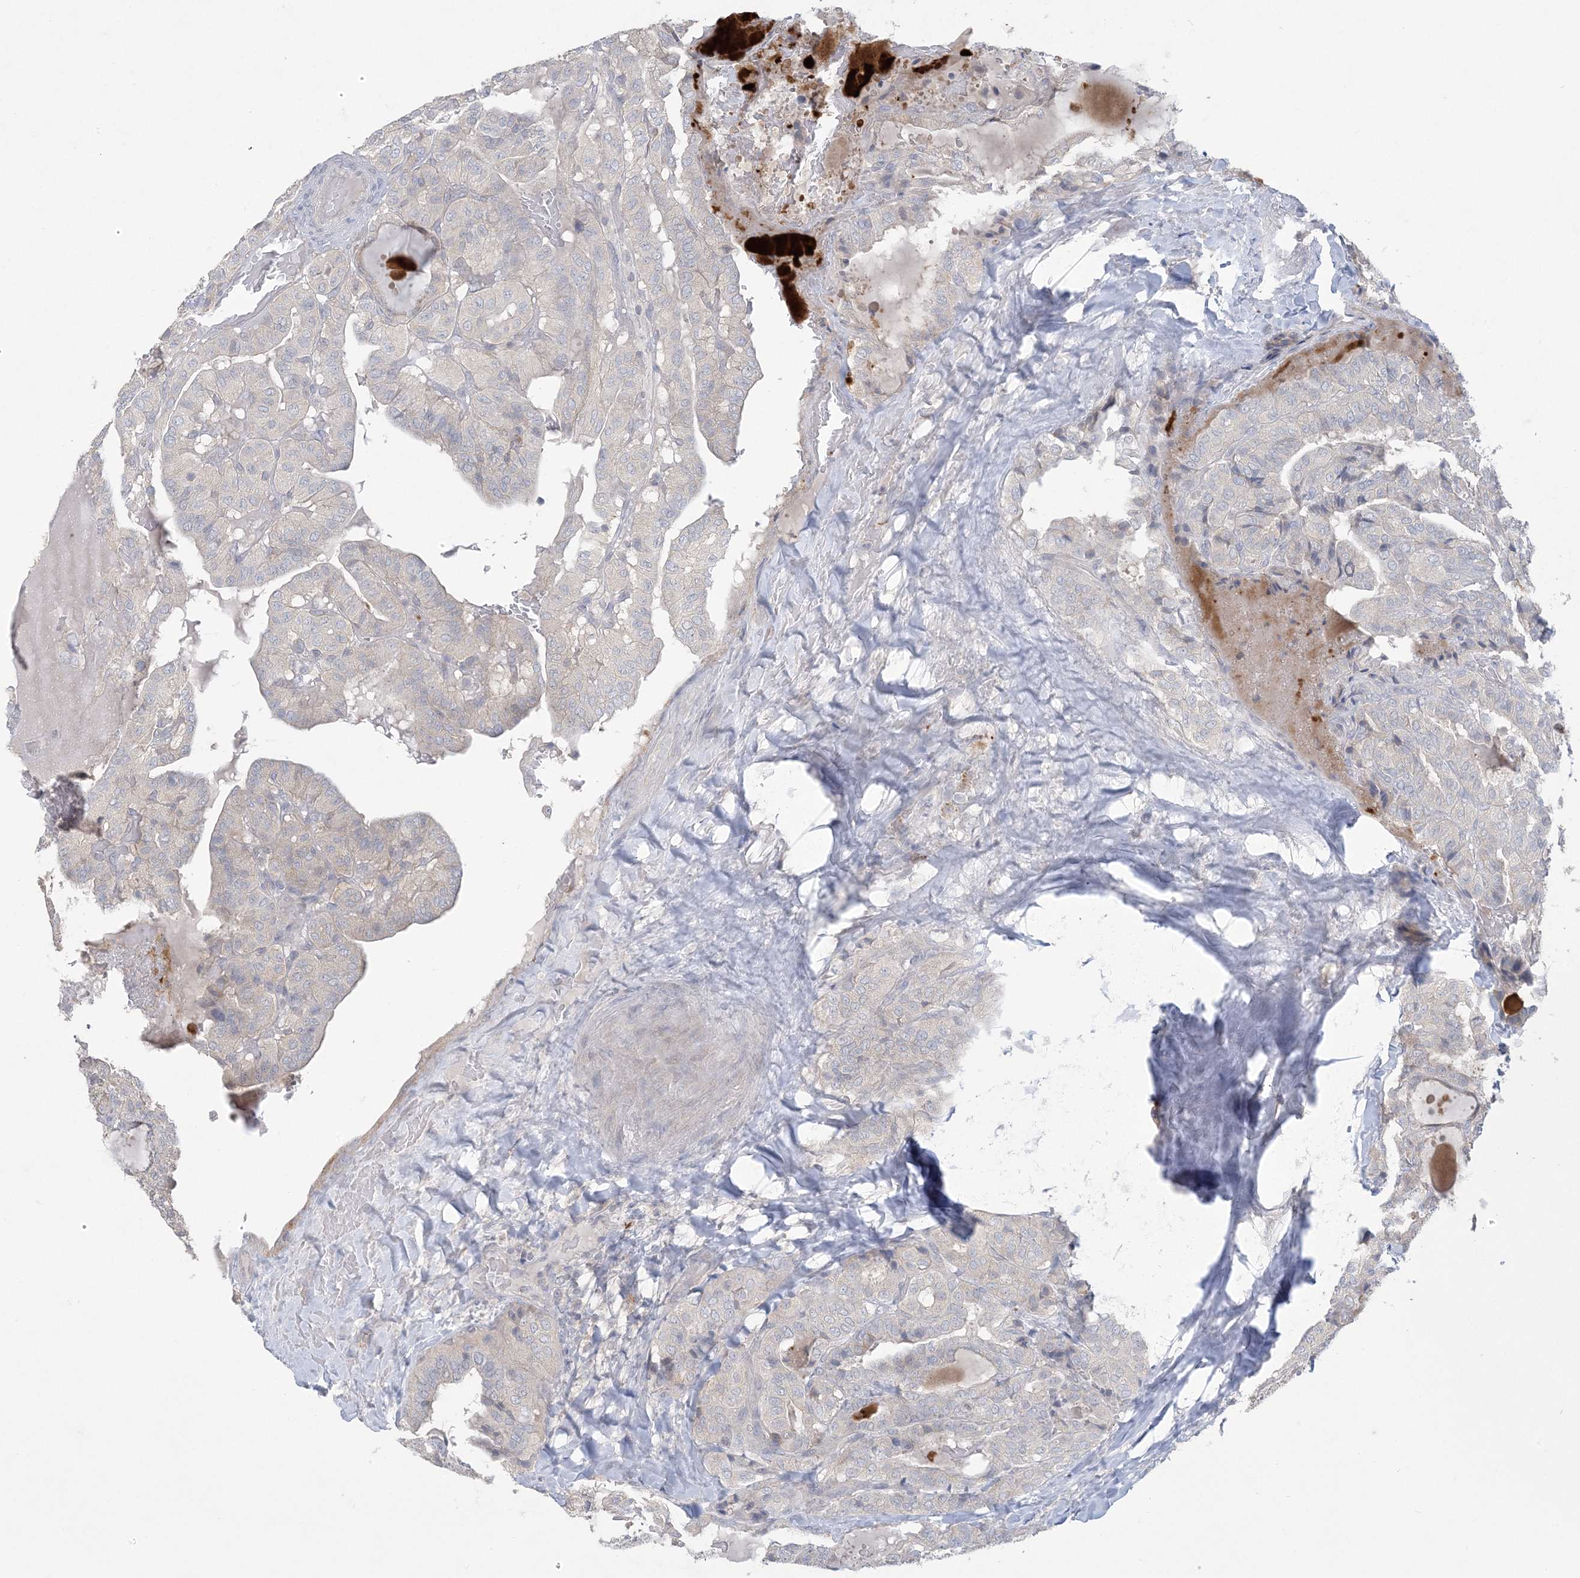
{"staining": {"intensity": "negative", "quantity": "none", "location": "none"}, "tissue": "thyroid cancer", "cell_type": "Tumor cells", "image_type": "cancer", "snomed": [{"axis": "morphology", "description": "Papillary adenocarcinoma, NOS"}, {"axis": "topography", "description": "Thyroid gland"}], "caption": "Tumor cells show no significant protein expression in thyroid cancer. (Immunohistochemistry (ihc), brightfield microscopy, high magnification).", "gene": "KIF3A", "patient": {"sex": "male", "age": 77}}